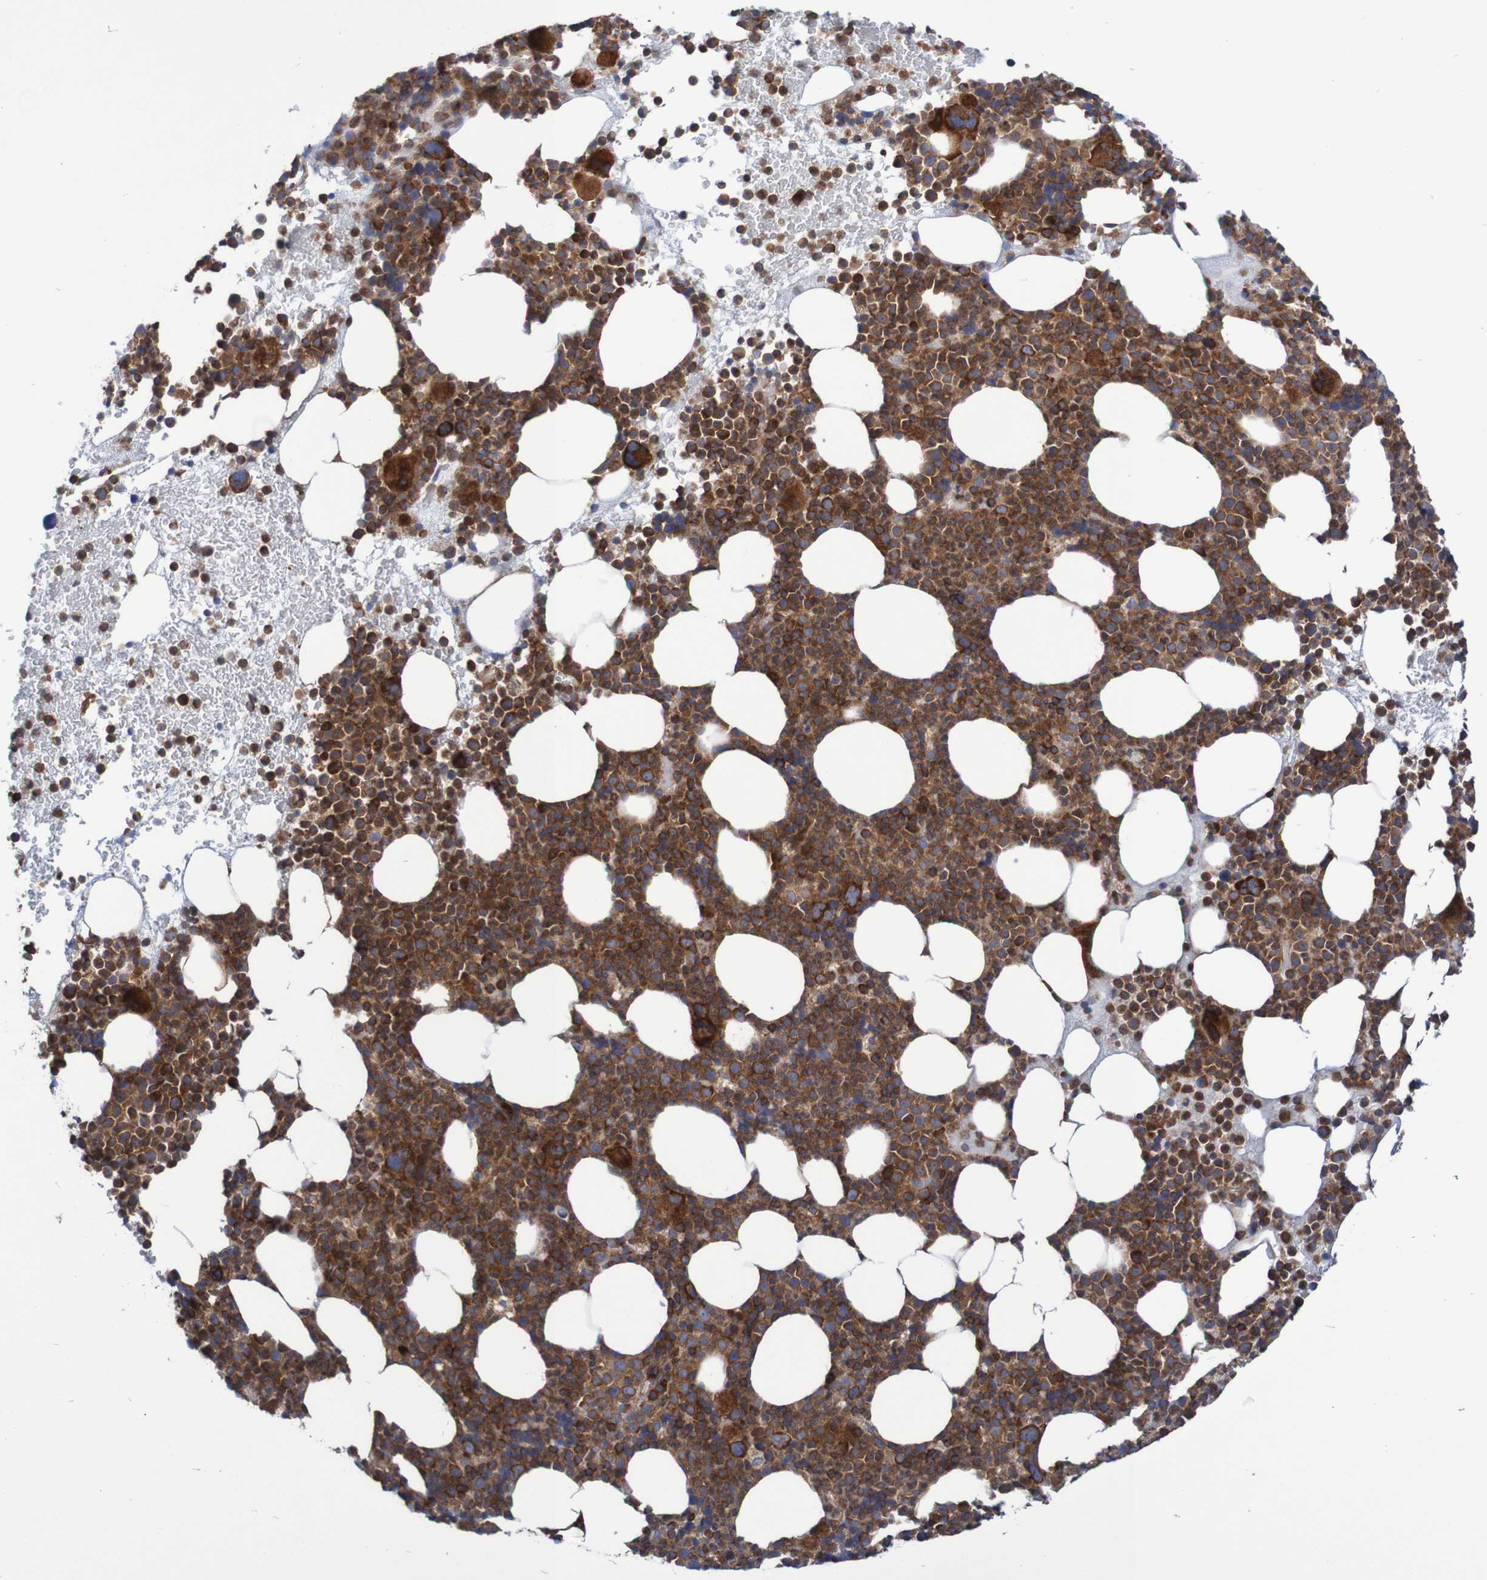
{"staining": {"intensity": "strong", "quantity": ">75%", "location": "cytoplasmic/membranous"}, "tissue": "bone marrow", "cell_type": "Hematopoietic cells", "image_type": "normal", "snomed": [{"axis": "morphology", "description": "Normal tissue, NOS"}, {"axis": "morphology", "description": "Inflammation, NOS"}, {"axis": "topography", "description": "Bone marrow"}], "caption": "A brown stain labels strong cytoplasmic/membranous staining of a protein in hematopoietic cells of unremarkable human bone marrow. Using DAB (3,3'-diaminobenzidine) (brown) and hematoxylin (blue) stains, captured at high magnification using brightfield microscopy.", "gene": "FXR2", "patient": {"sex": "male", "age": 73}}